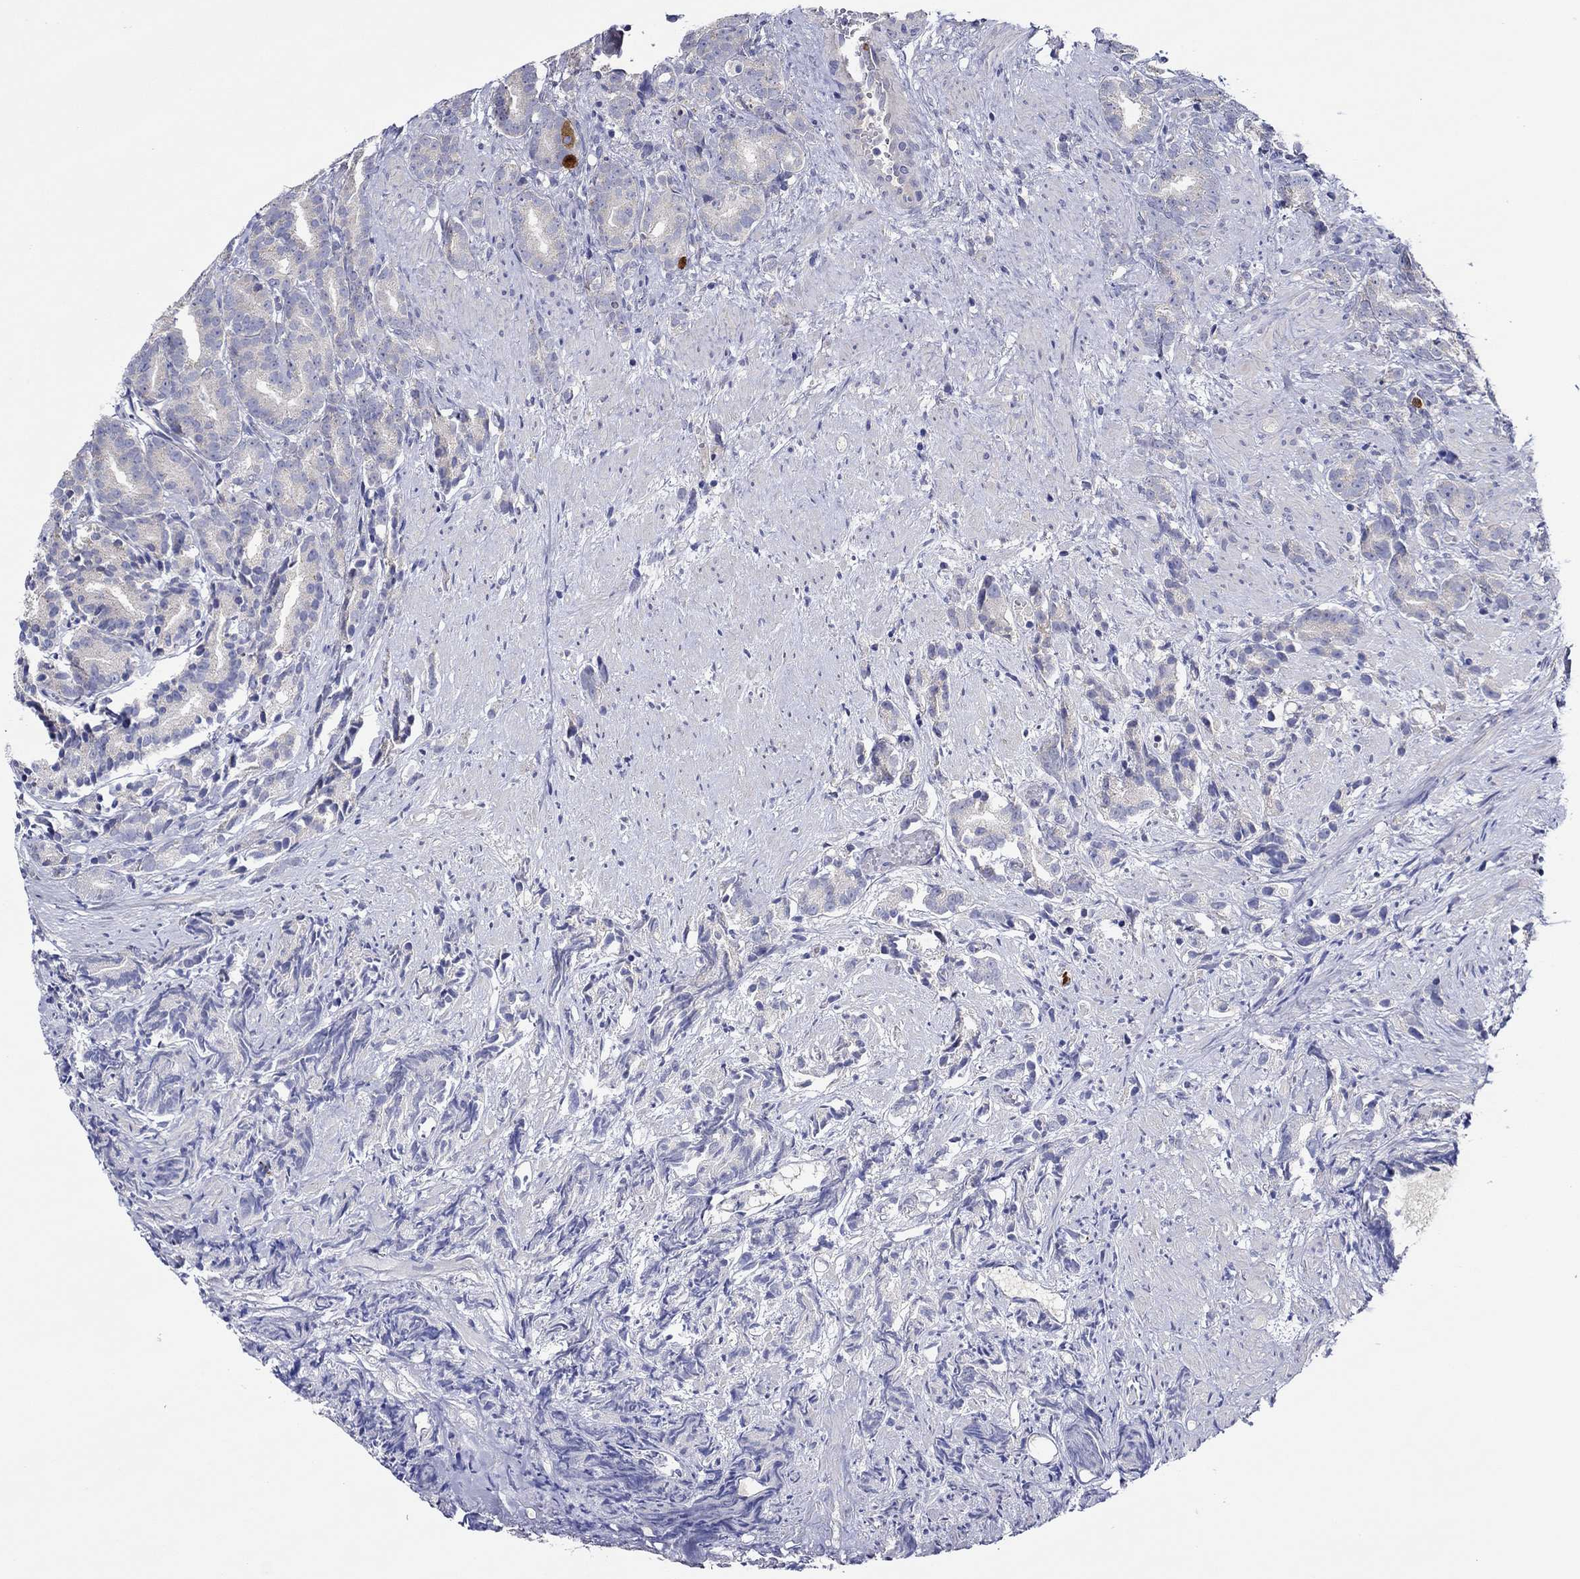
{"staining": {"intensity": "moderate", "quantity": "<25%", "location": "cytoplasmic/membranous"}, "tissue": "prostate cancer", "cell_type": "Tumor cells", "image_type": "cancer", "snomed": [{"axis": "morphology", "description": "Adenocarcinoma, High grade"}, {"axis": "topography", "description": "Prostate"}], "caption": "IHC micrograph of neoplastic tissue: prostate cancer (adenocarcinoma (high-grade)) stained using immunohistochemistry exhibits low levels of moderate protein expression localized specifically in the cytoplasmic/membranous of tumor cells, appearing as a cytoplasmic/membranous brown color.", "gene": "CHIT1", "patient": {"sex": "male", "age": 90}}